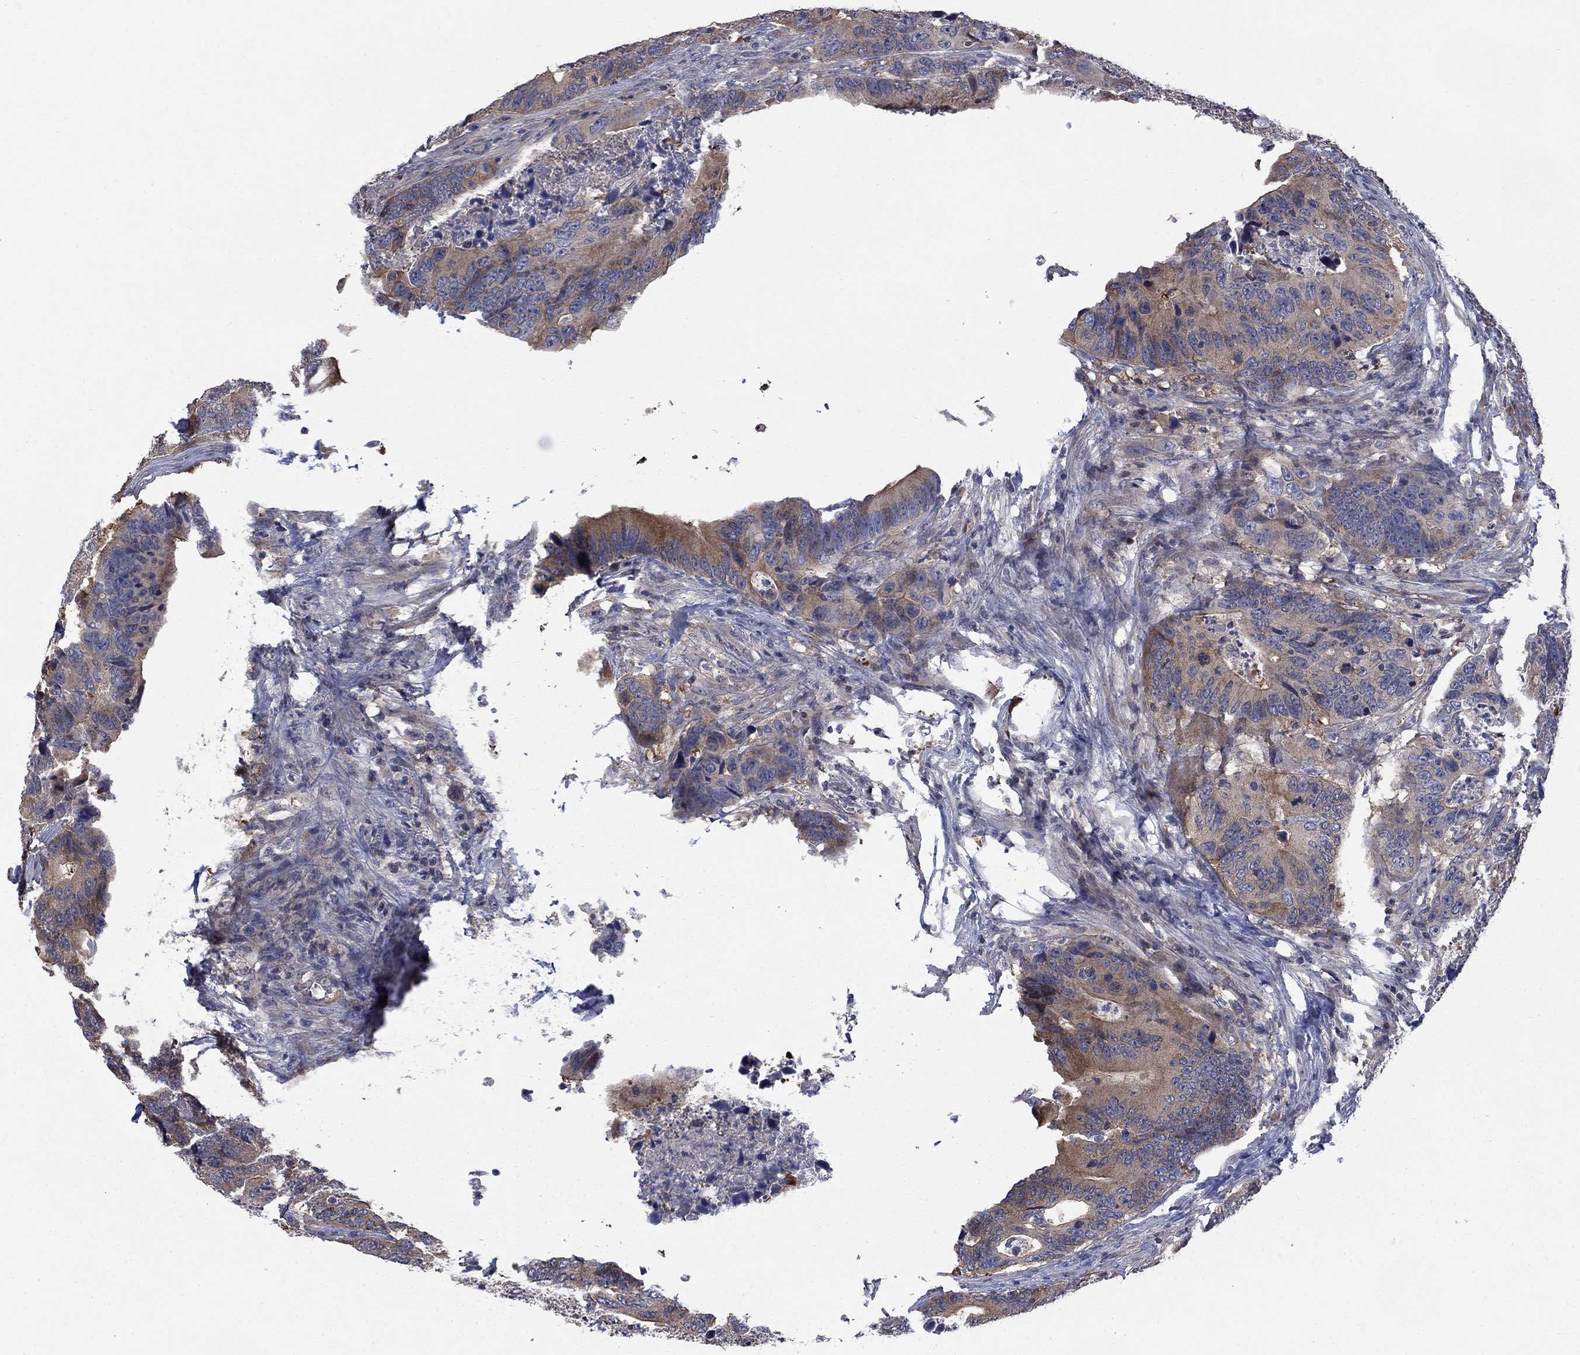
{"staining": {"intensity": "moderate", "quantity": ">75%", "location": "cytoplasmic/membranous"}, "tissue": "colorectal cancer", "cell_type": "Tumor cells", "image_type": "cancer", "snomed": [{"axis": "morphology", "description": "Adenocarcinoma, NOS"}, {"axis": "topography", "description": "Colon"}], "caption": "A brown stain highlights moderate cytoplasmic/membranous expression of a protein in adenocarcinoma (colorectal) tumor cells.", "gene": "PDZD2", "patient": {"sex": "female", "age": 90}}